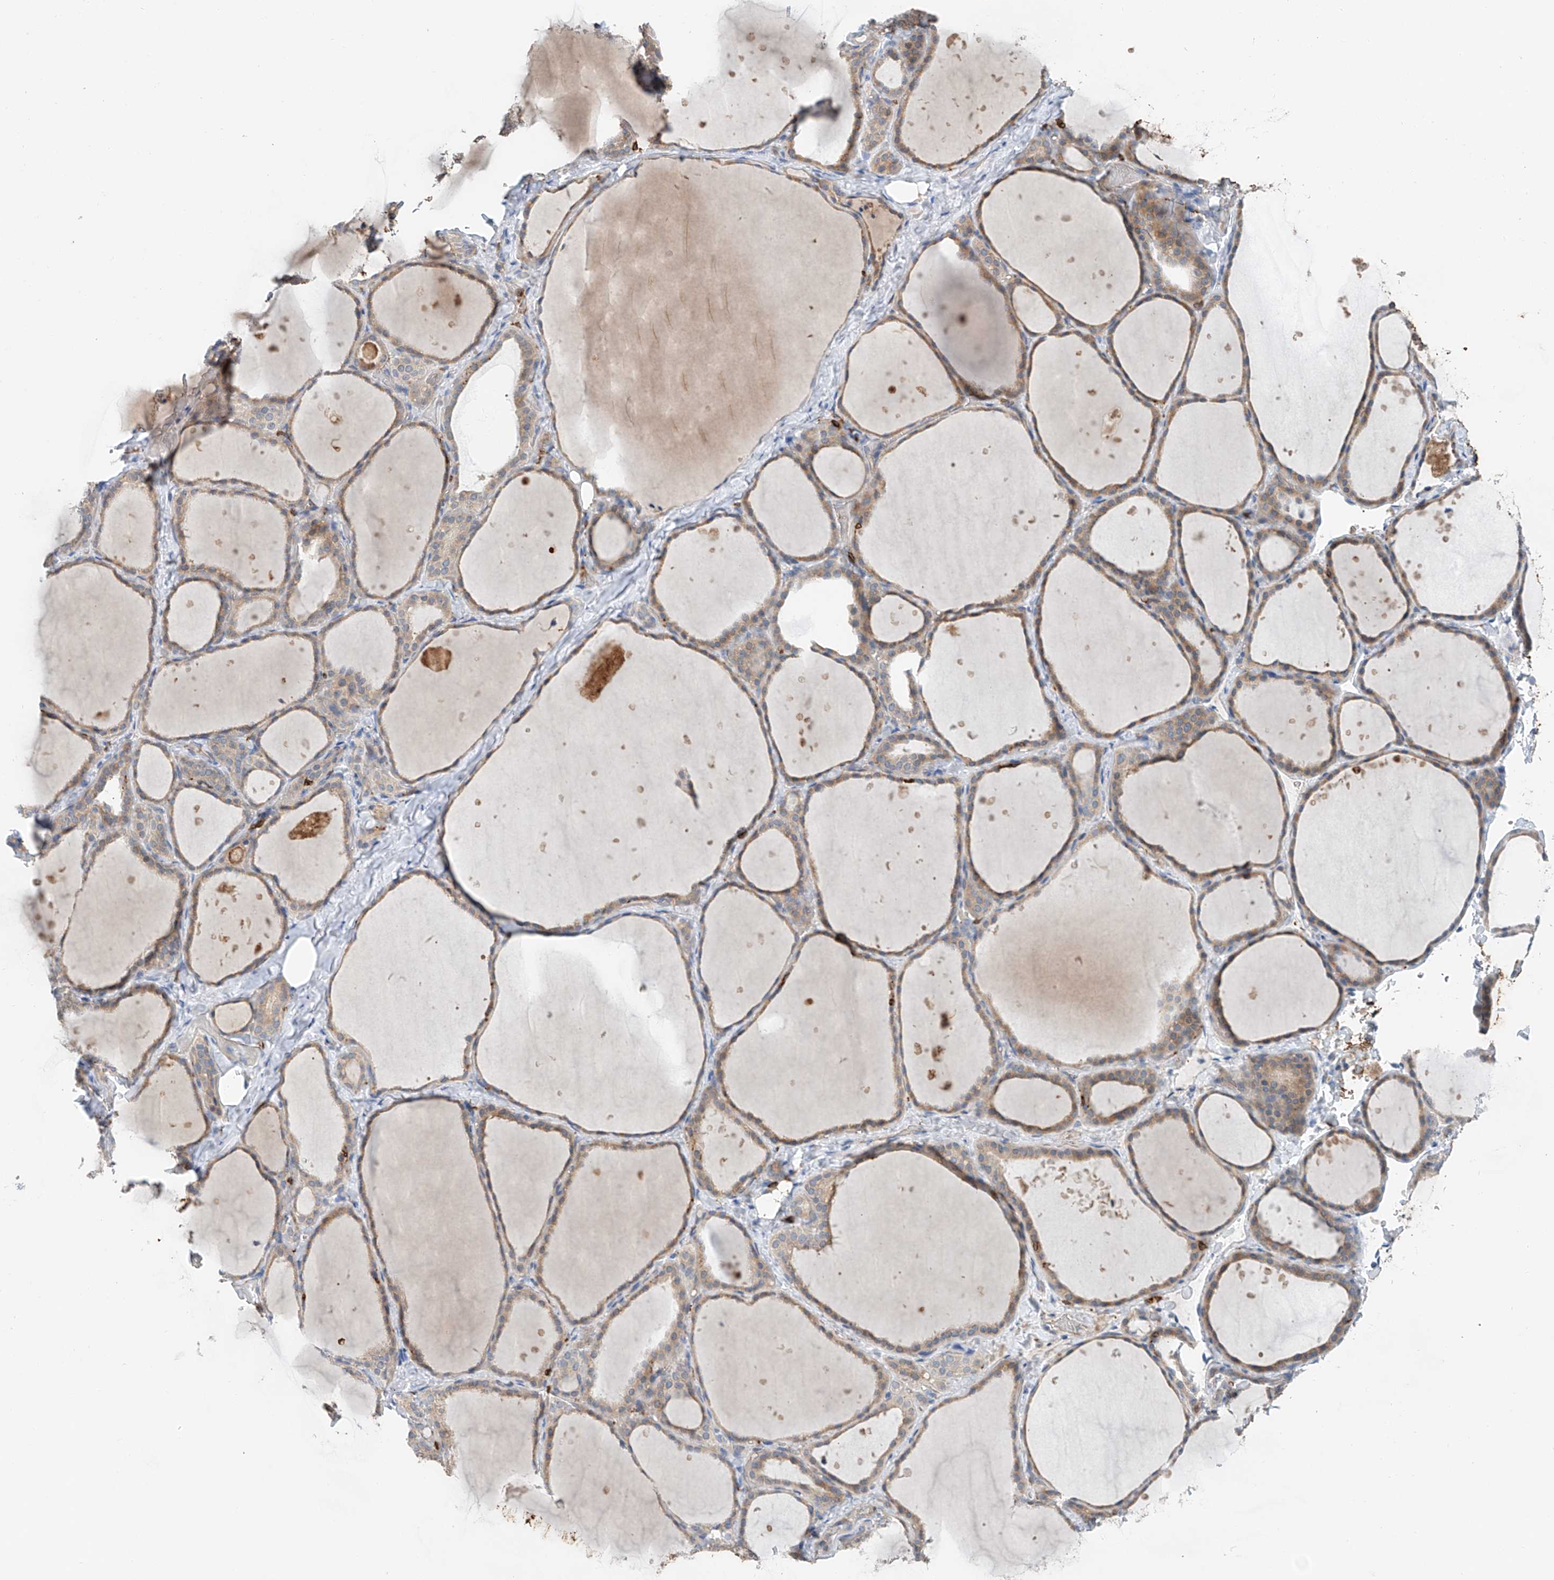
{"staining": {"intensity": "moderate", "quantity": "25%-75%", "location": "cytoplasmic/membranous"}, "tissue": "thyroid gland", "cell_type": "Glandular cells", "image_type": "normal", "snomed": [{"axis": "morphology", "description": "Normal tissue, NOS"}, {"axis": "topography", "description": "Thyroid gland"}], "caption": "Protein staining of benign thyroid gland displays moderate cytoplasmic/membranous positivity in about 25%-75% of glandular cells. (Stains: DAB (3,3'-diaminobenzidine) in brown, nuclei in blue, Microscopy: brightfield microscopy at high magnification).", "gene": "TBXAS1", "patient": {"sex": "female", "age": 44}}